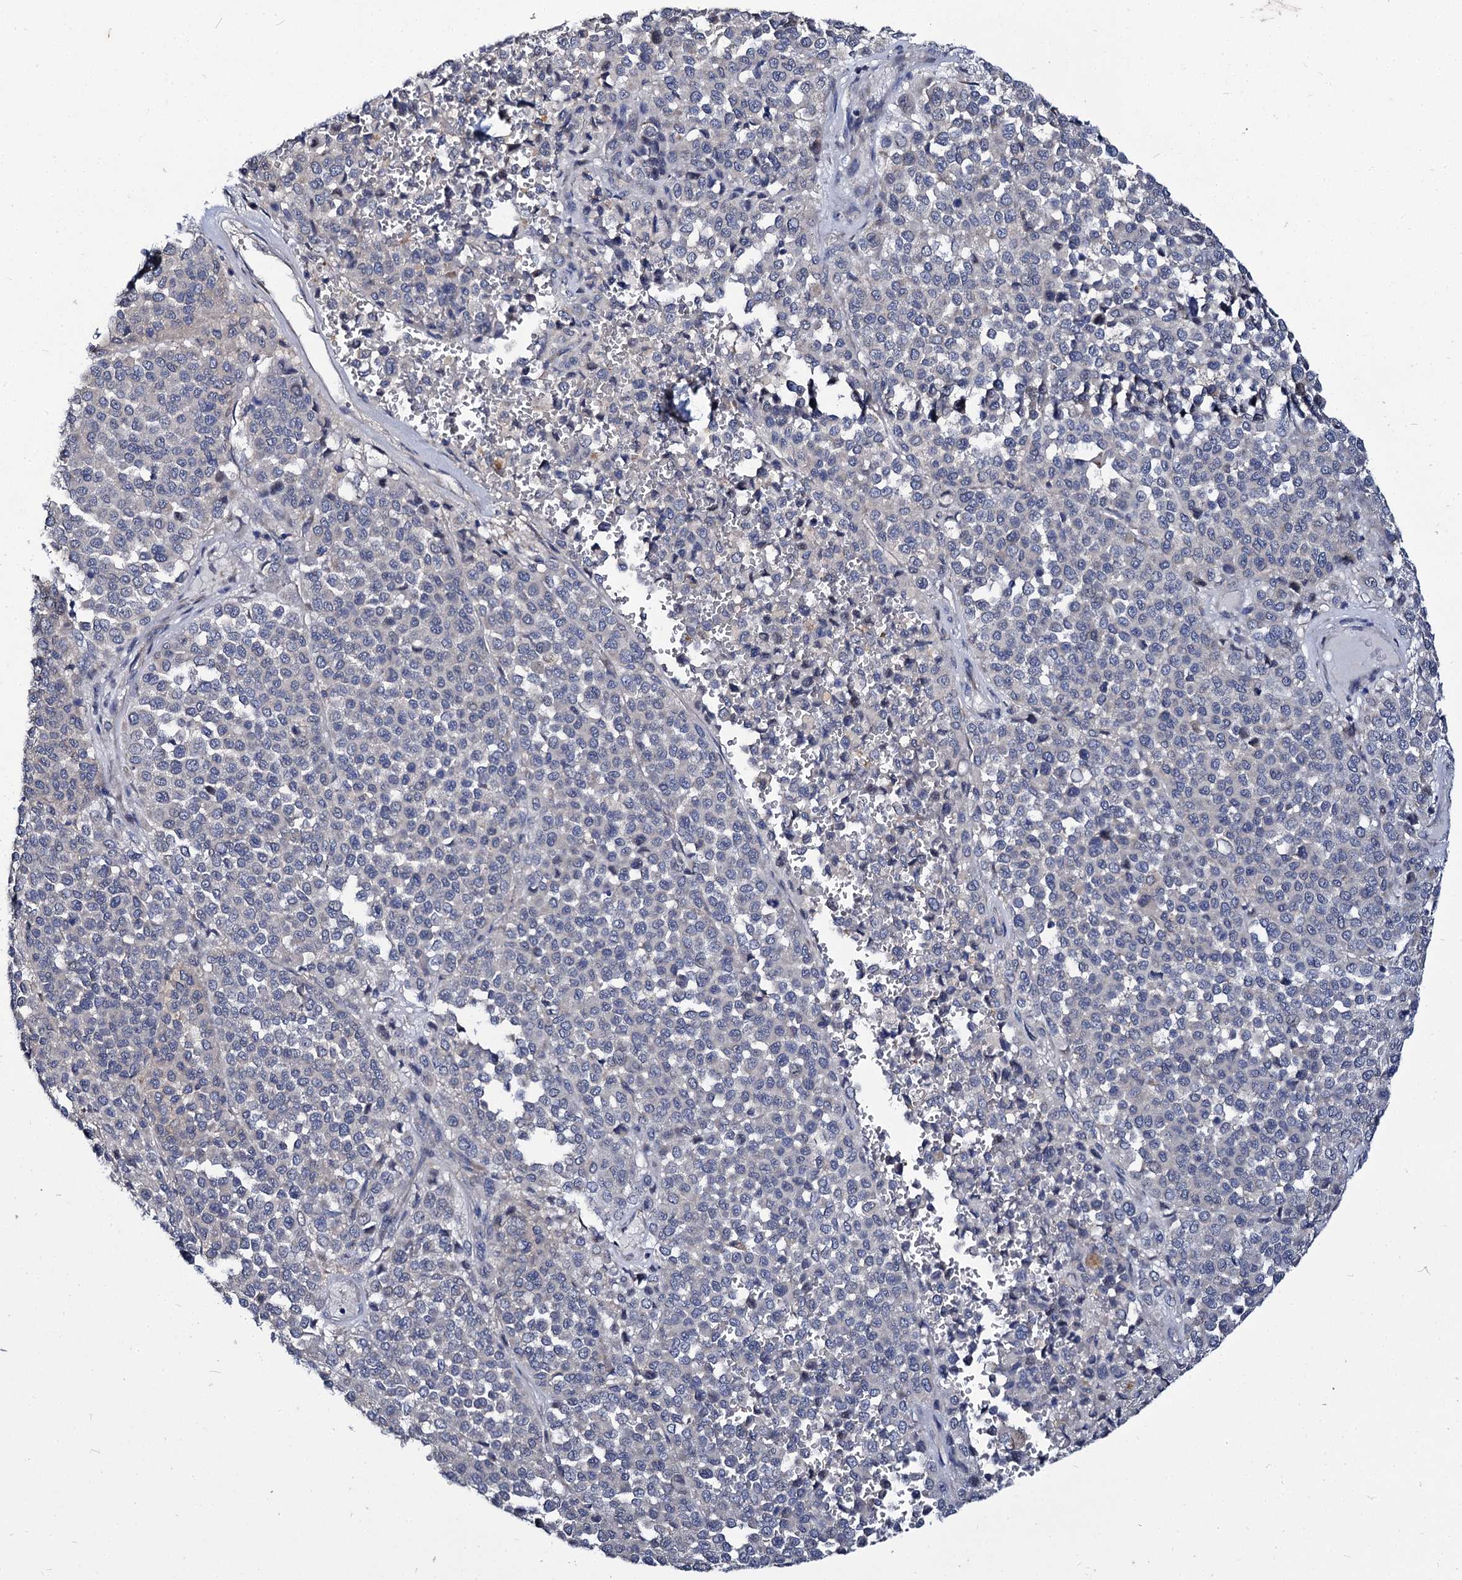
{"staining": {"intensity": "negative", "quantity": "none", "location": "none"}, "tissue": "melanoma", "cell_type": "Tumor cells", "image_type": "cancer", "snomed": [{"axis": "morphology", "description": "Malignant melanoma, Metastatic site"}, {"axis": "topography", "description": "Pancreas"}], "caption": "DAB (3,3'-diaminobenzidine) immunohistochemical staining of human melanoma displays no significant expression in tumor cells.", "gene": "PANX2", "patient": {"sex": "female", "age": 30}}